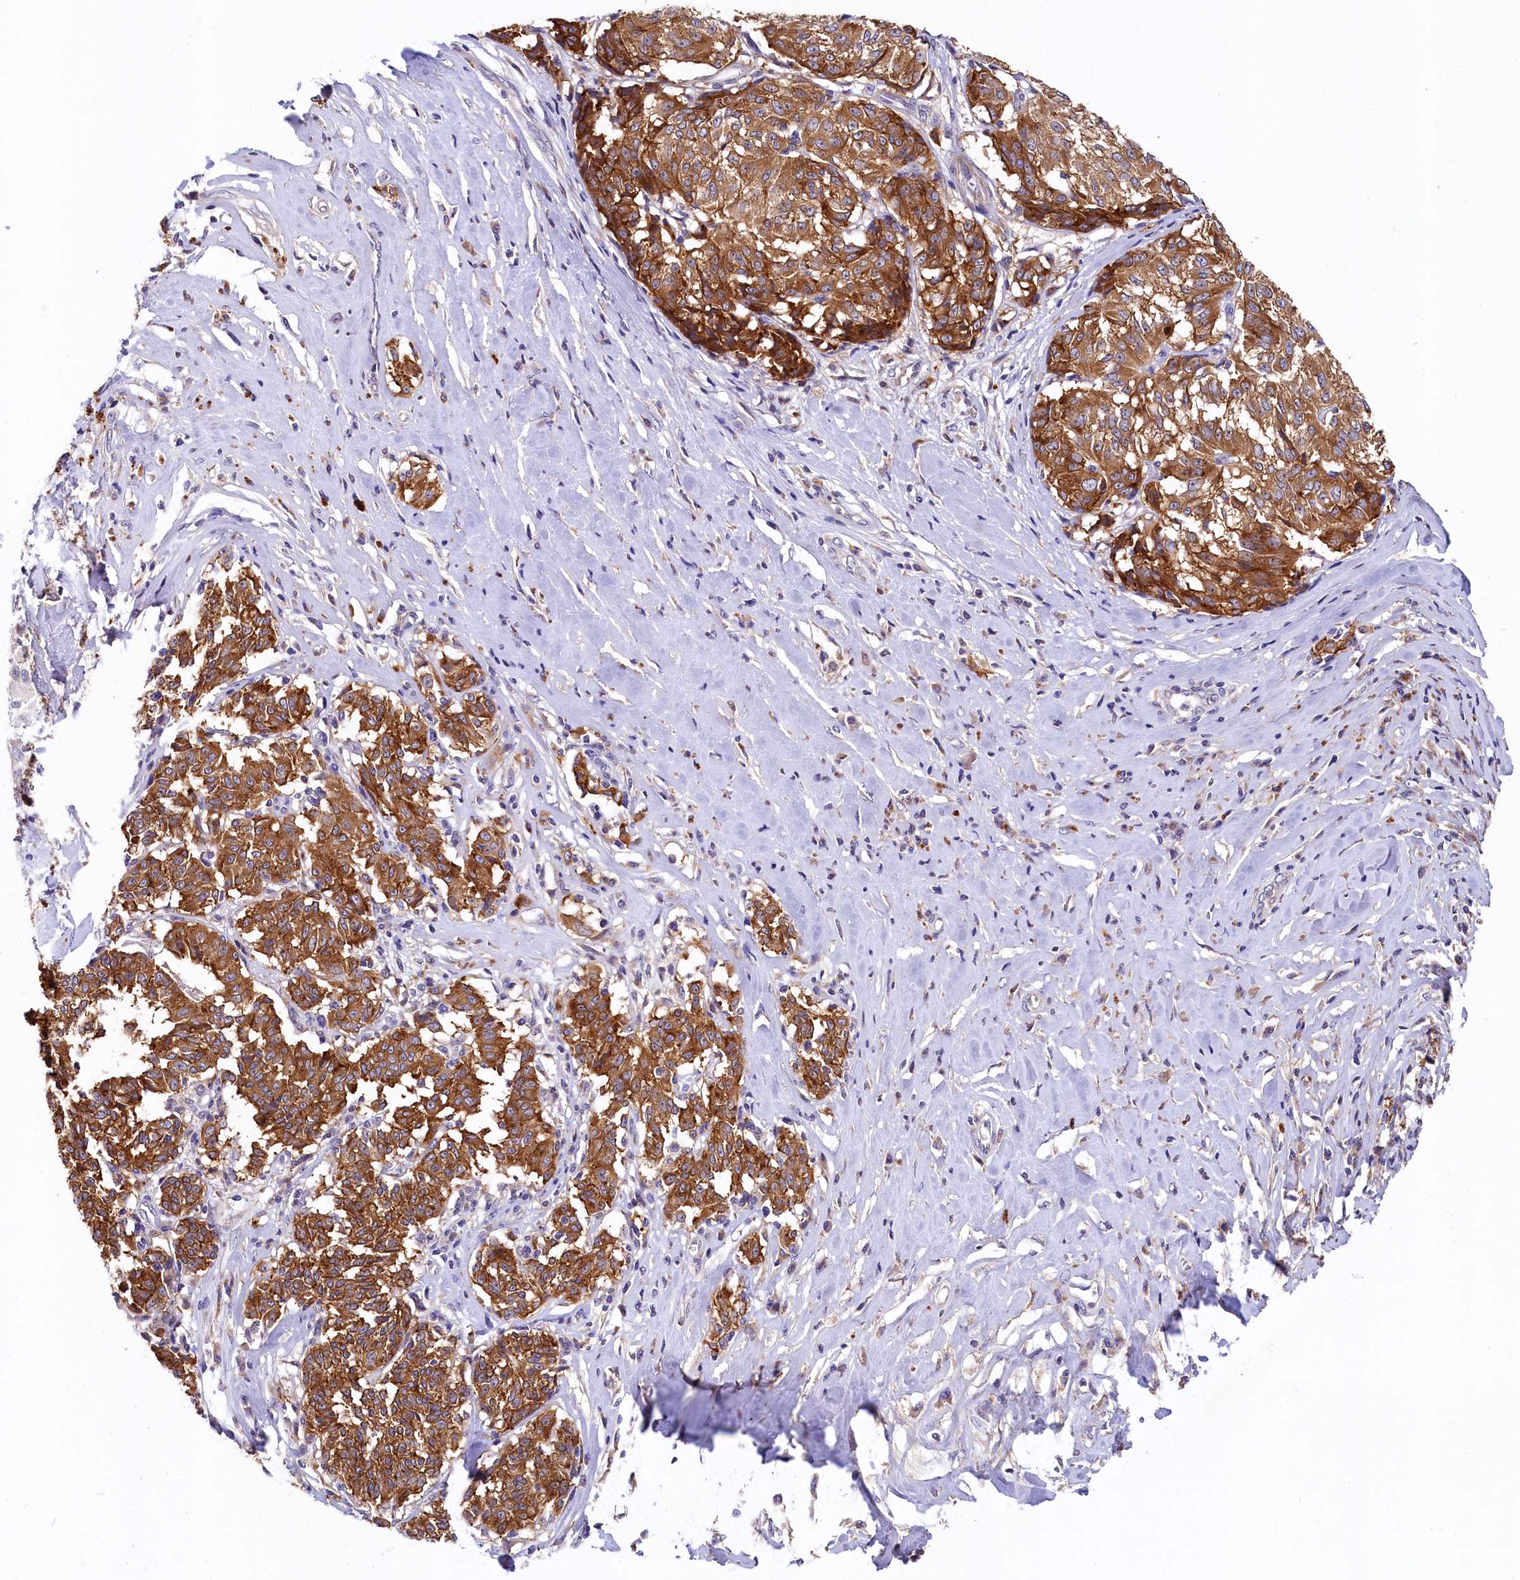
{"staining": {"intensity": "strong", "quantity": ">75%", "location": "cytoplasmic/membranous"}, "tissue": "melanoma", "cell_type": "Tumor cells", "image_type": "cancer", "snomed": [{"axis": "morphology", "description": "Malignant melanoma, NOS"}, {"axis": "topography", "description": "Skin"}], "caption": "Immunohistochemical staining of human melanoma exhibits high levels of strong cytoplasmic/membranous protein positivity in about >75% of tumor cells. (Stains: DAB in brown, nuclei in blue, Microscopy: brightfield microscopy at high magnification).", "gene": "EPS8L2", "patient": {"sex": "female", "age": 72}}